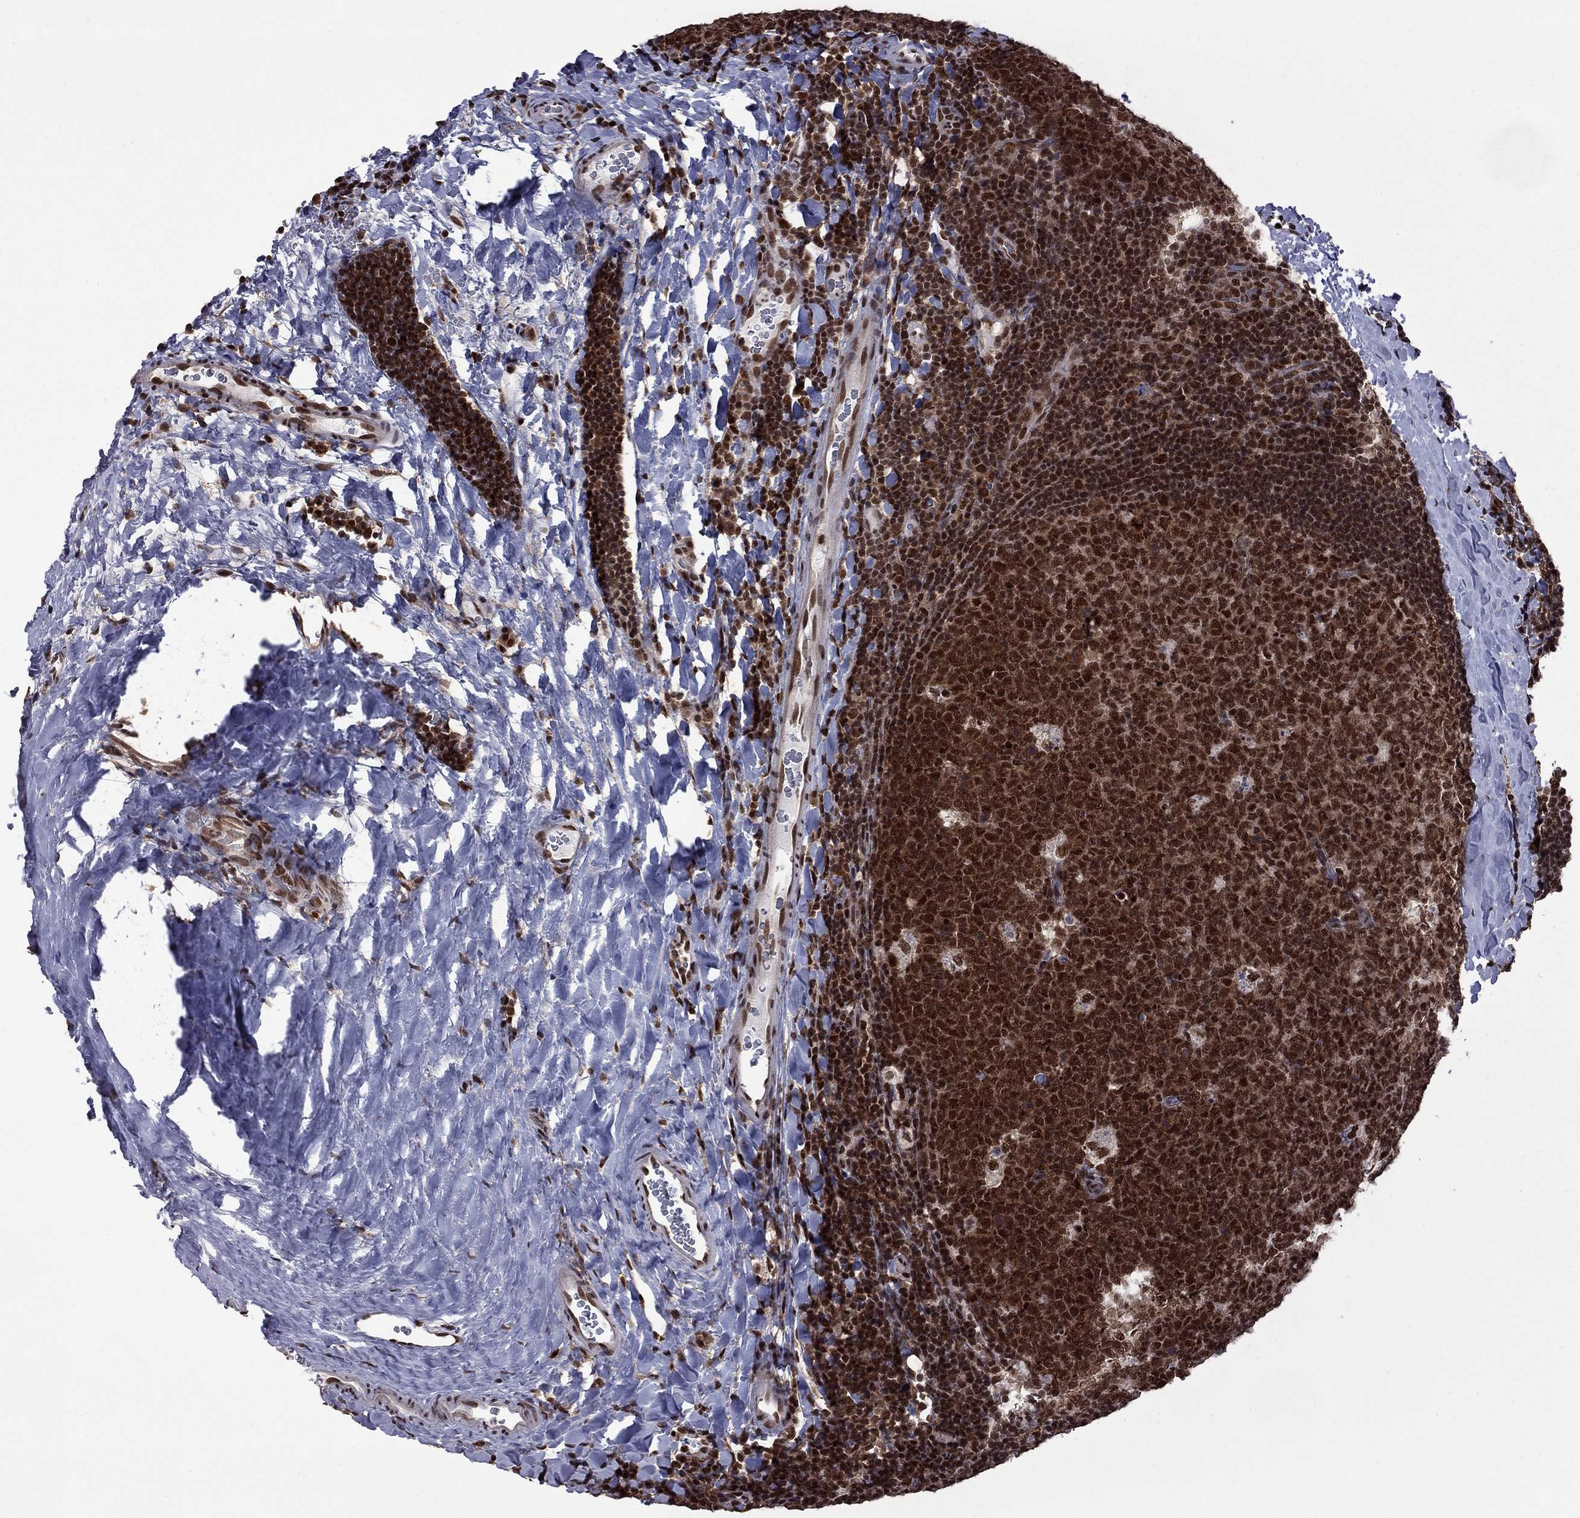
{"staining": {"intensity": "strong", "quantity": ">75%", "location": "nuclear"}, "tissue": "tonsil", "cell_type": "Germinal center cells", "image_type": "normal", "snomed": [{"axis": "morphology", "description": "Normal tissue, NOS"}, {"axis": "topography", "description": "Tonsil"}], "caption": "About >75% of germinal center cells in benign tonsil demonstrate strong nuclear protein positivity as visualized by brown immunohistochemical staining.", "gene": "MED25", "patient": {"sex": "male", "age": 17}}